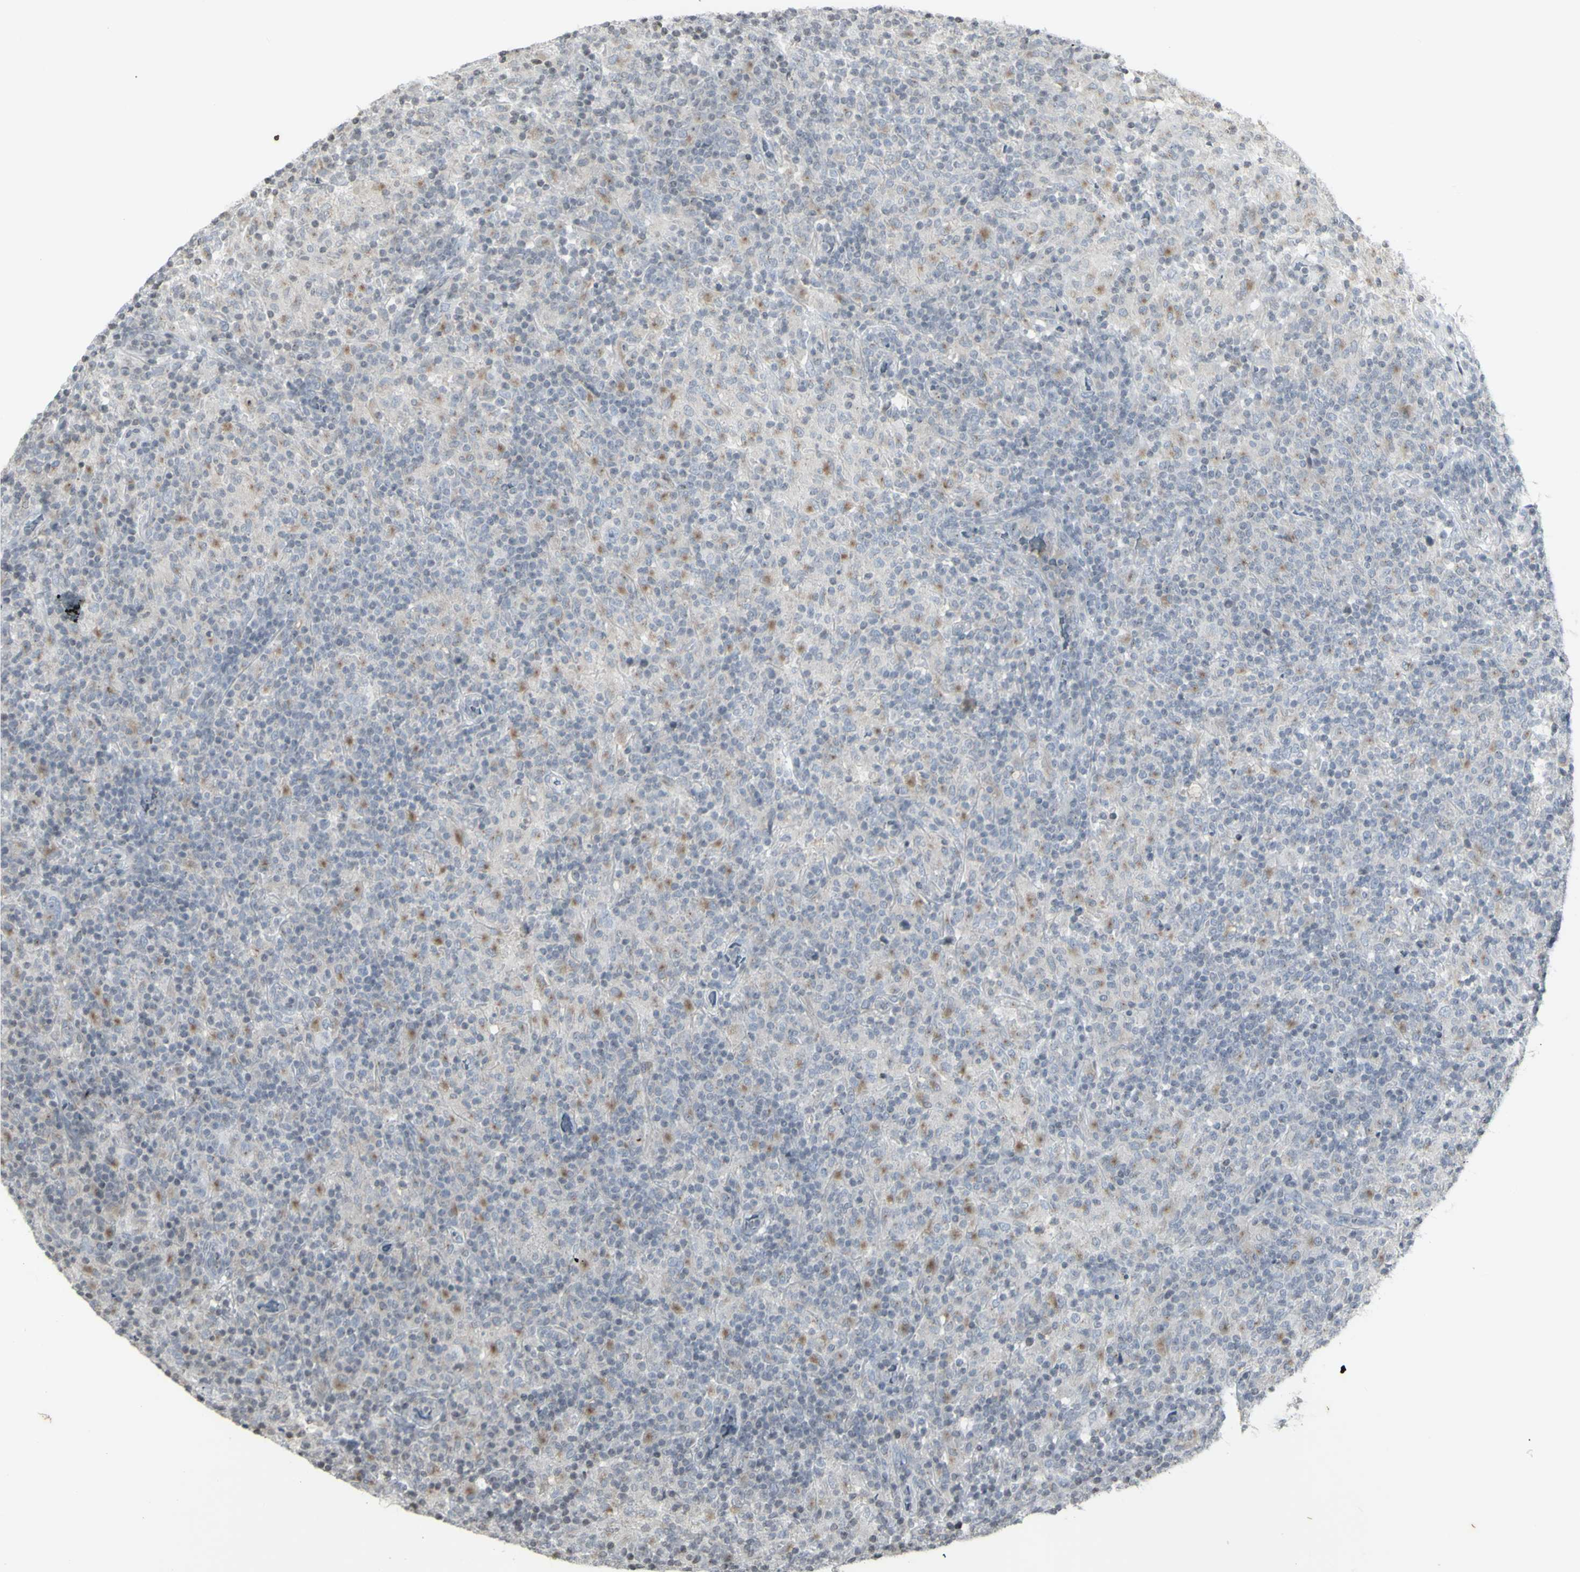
{"staining": {"intensity": "negative", "quantity": "none", "location": "none"}, "tissue": "lymphoma", "cell_type": "Tumor cells", "image_type": "cancer", "snomed": [{"axis": "morphology", "description": "Hodgkin's disease, NOS"}, {"axis": "topography", "description": "Lymph node"}], "caption": "Human Hodgkin's disease stained for a protein using IHC demonstrates no positivity in tumor cells.", "gene": "MUC5AC", "patient": {"sex": "male", "age": 70}}